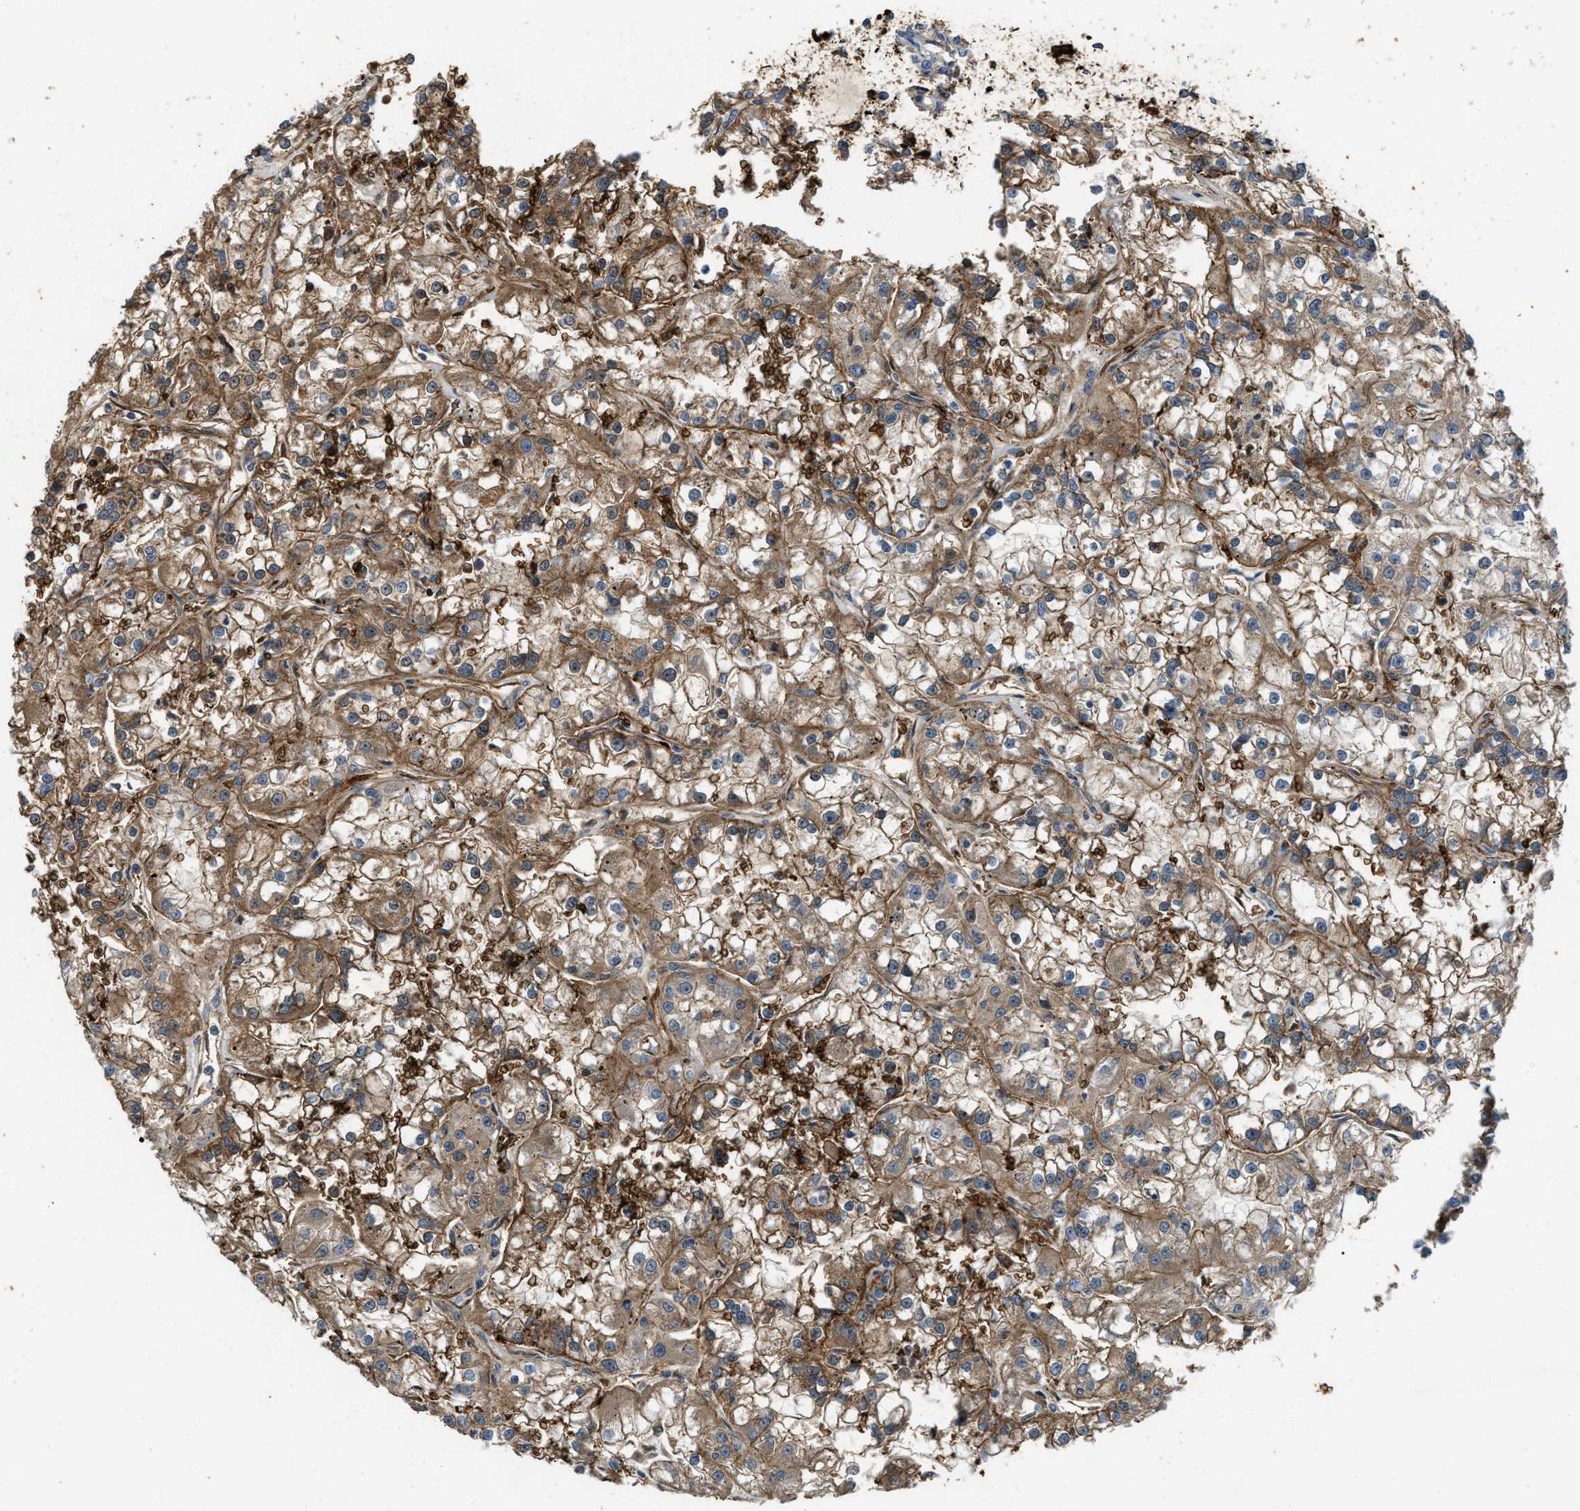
{"staining": {"intensity": "moderate", "quantity": ">75%", "location": "cytoplasmic/membranous"}, "tissue": "renal cancer", "cell_type": "Tumor cells", "image_type": "cancer", "snomed": [{"axis": "morphology", "description": "Adenocarcinoma, NOS"}, {"axis": "topography", "description": "Kidney"}], "caption": "DAB immunohistochemical staining of human renal adenocarcinoma reveals moderate cytoplasmic/membranous protein staining in approximately >75% of tumor cells.", "gene": "ERC1", "patient": {"sex": "female", "age": 52}}